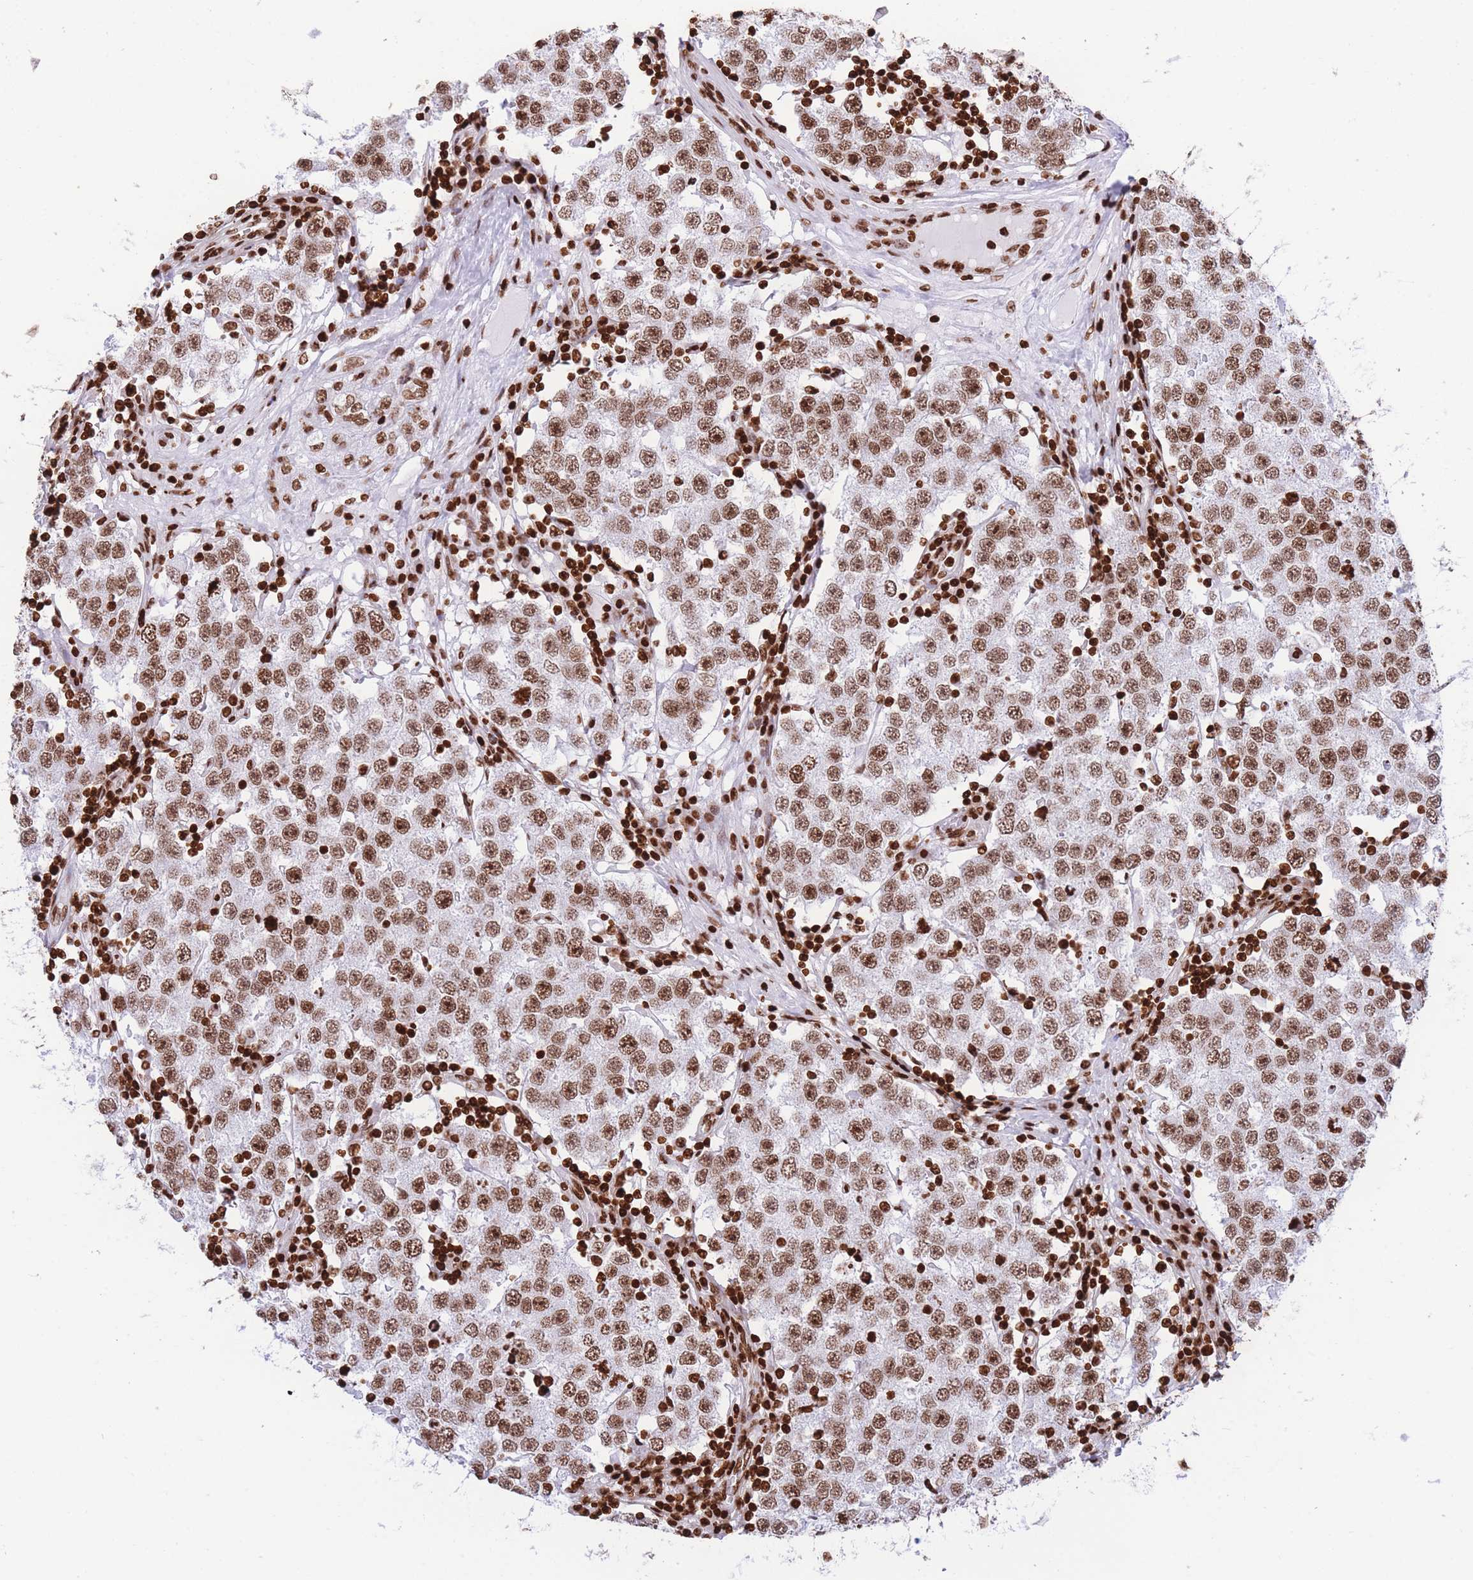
{"staining": {"intensity": "moderate", "quantity": ">75%", "location": "nuclear"}, "tissue": "testis cancer", "cell_type": "Tumor cells", "image_type": "cancer", "snomed": [{"axis": "morphology", "description": "Seminoma, NOS"}, {"axis": "topography", "description": "Testis"}], "caption": "IHC image of neoplastic tissue: human testis cancer (seminoma) stained using immunohistochemistry (IHC) reveals medium levels of moderate protein expression localized specifically in the nuclear of tumor cells, appearing as a nuclear brown color.", "gene": "H2BC11", "patient": {"sex": "male", "age": 34}}